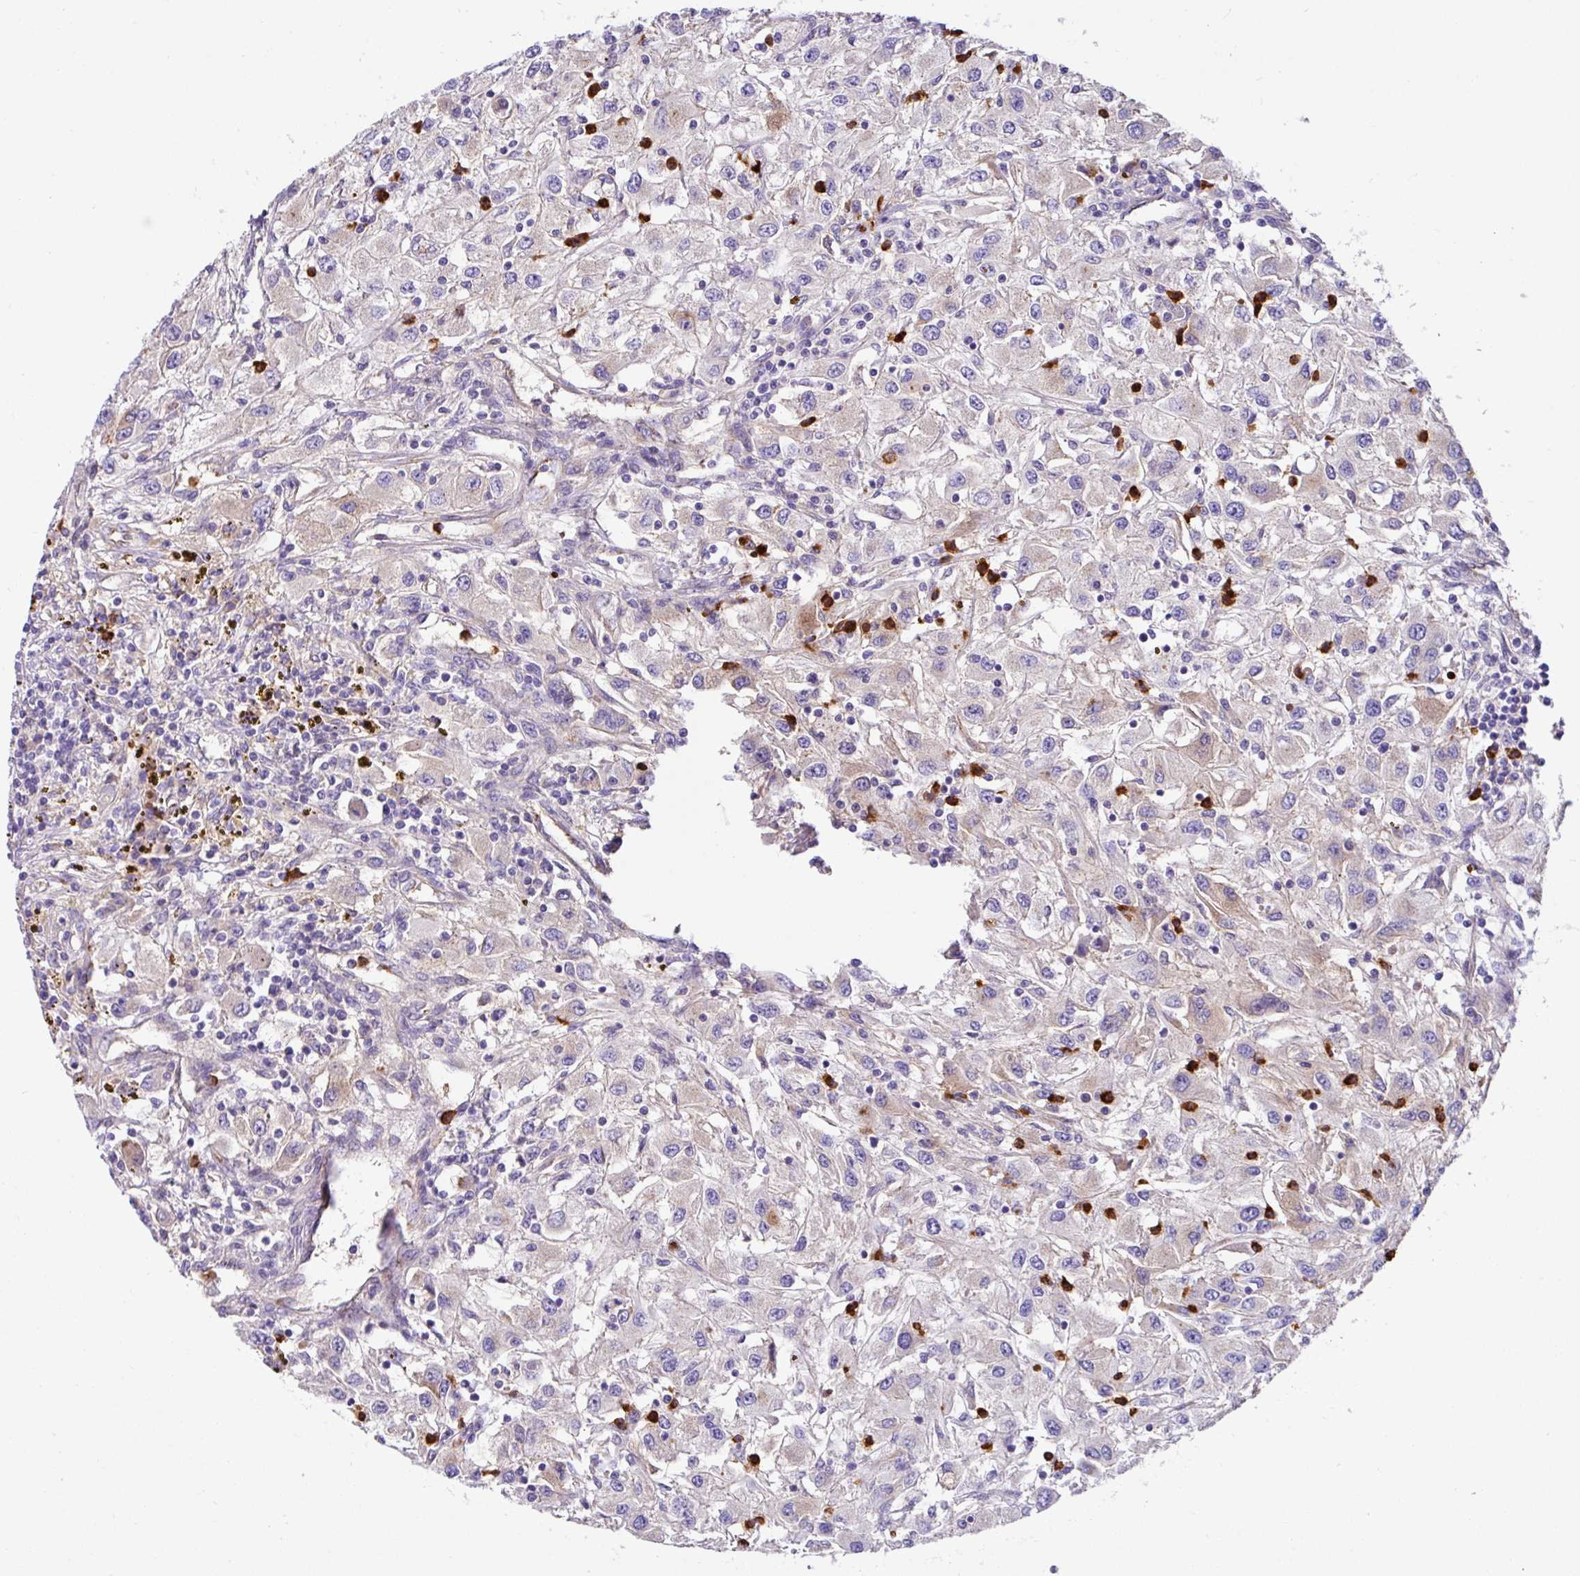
{"staining": {"intensity": "negative", "quantity": "none", "location": "none"}, "tissue": "renal cancer", "cell_type": "Tumor cells", "image_type": "cancer", "snomed": [{"axis": "morphology", "description": "Adenocarcinoma, NOS"}, {"axis": "topography", "description": "Kidney"}], "caption": "A high-resolution histopathology image shows immunohistochemistry (IHC) staining of adenocarcinoma (renal), which shows no significant staining in tumor cells.", "gene": "CRISP3", "patient": {"sex": "female", "age": 67}}